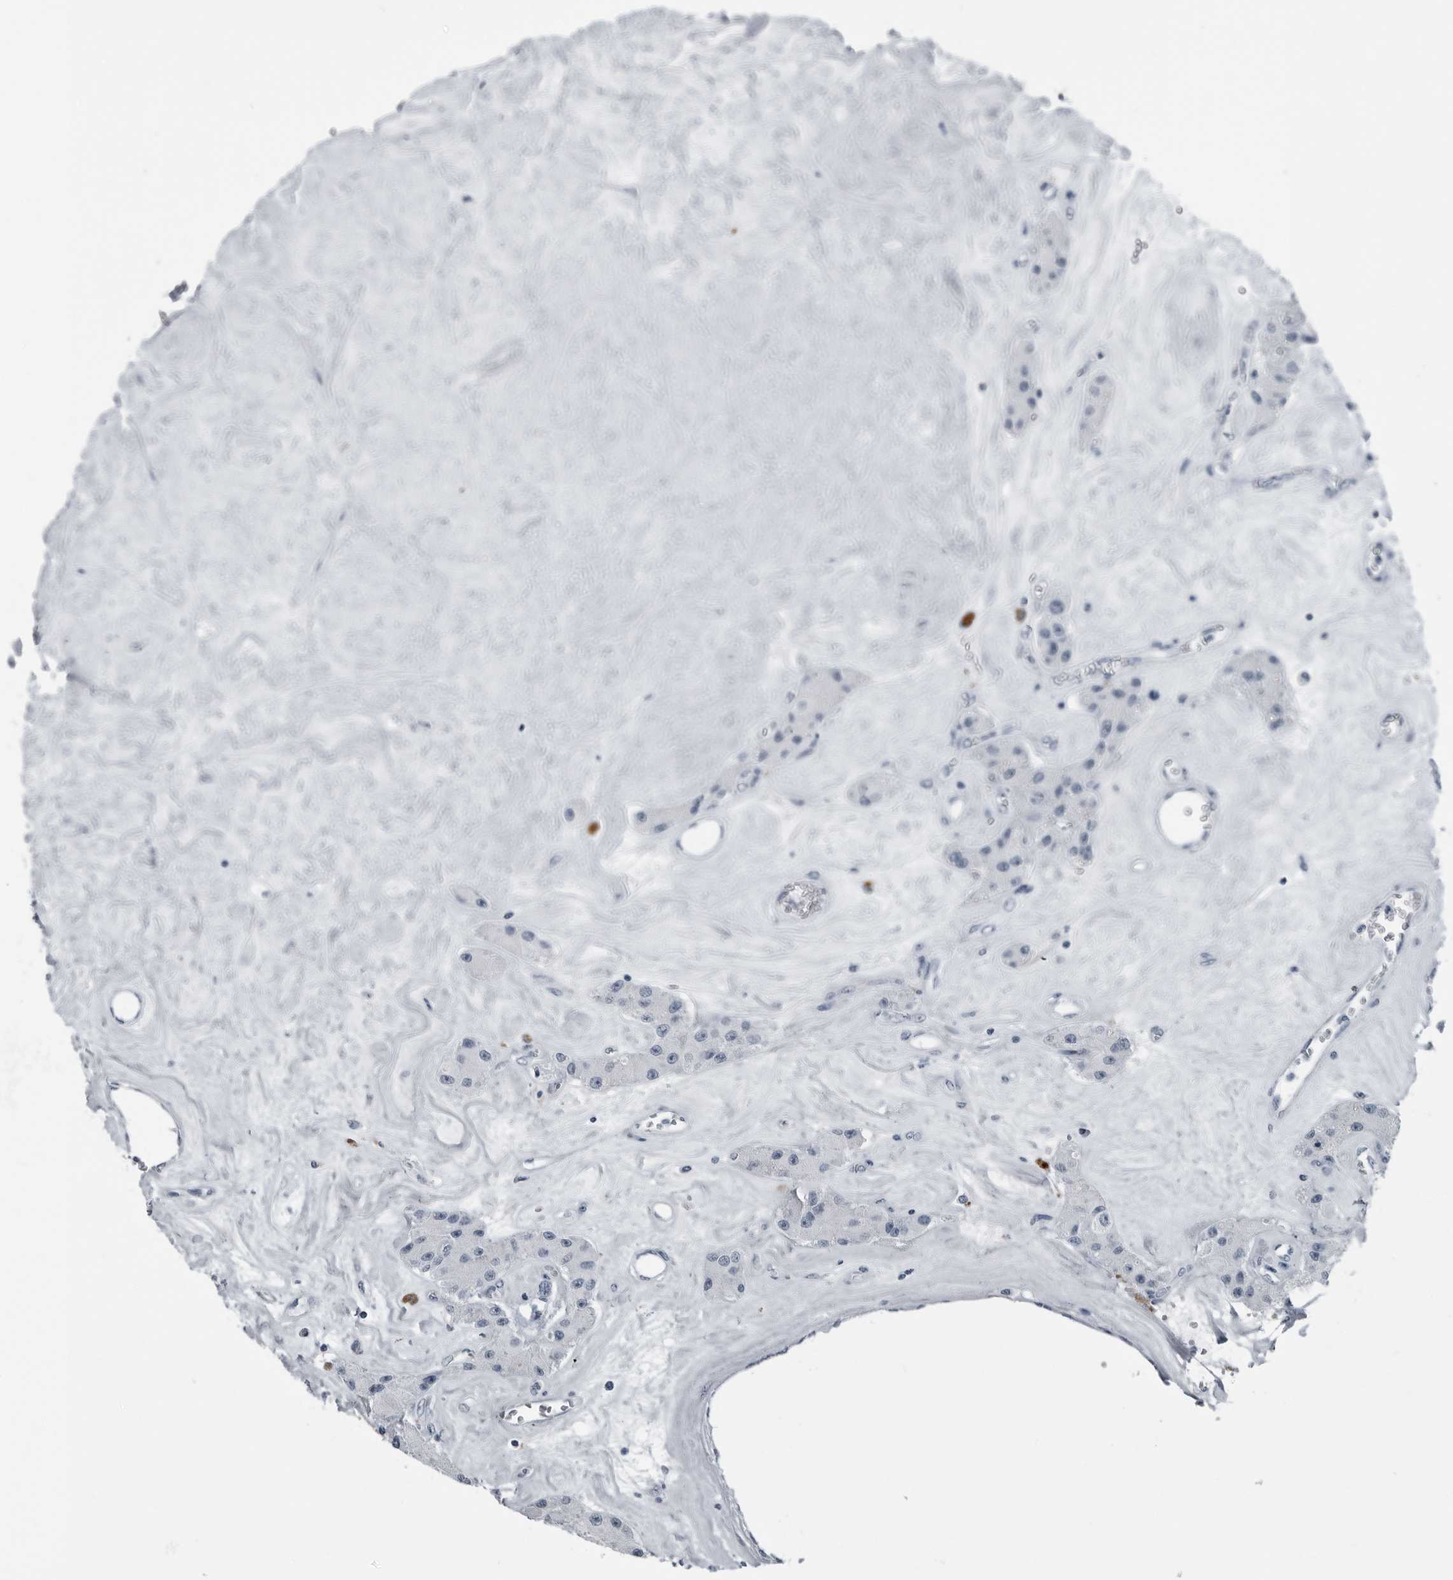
{"staining": {"intensity": "negative", "quantity": "none", "location": "none"}, "tissue": "carcinoid", "cell_type": "Tumor cells", "image_type": "cancer", "snomed": [{"axis": "morphology", "description": "Carcinoid, malignant, NOS"}, {"axis": "topography", "description": "Pancreas"}], "caption": "High magnification brightfield microscopy of carcinoid stained with DAB (brown) and counterstained with hematoxylin (blue): tumor cells show no significant expression.", "gene": "PDCD11", "patient": {"sex": "male", "age": 41}}